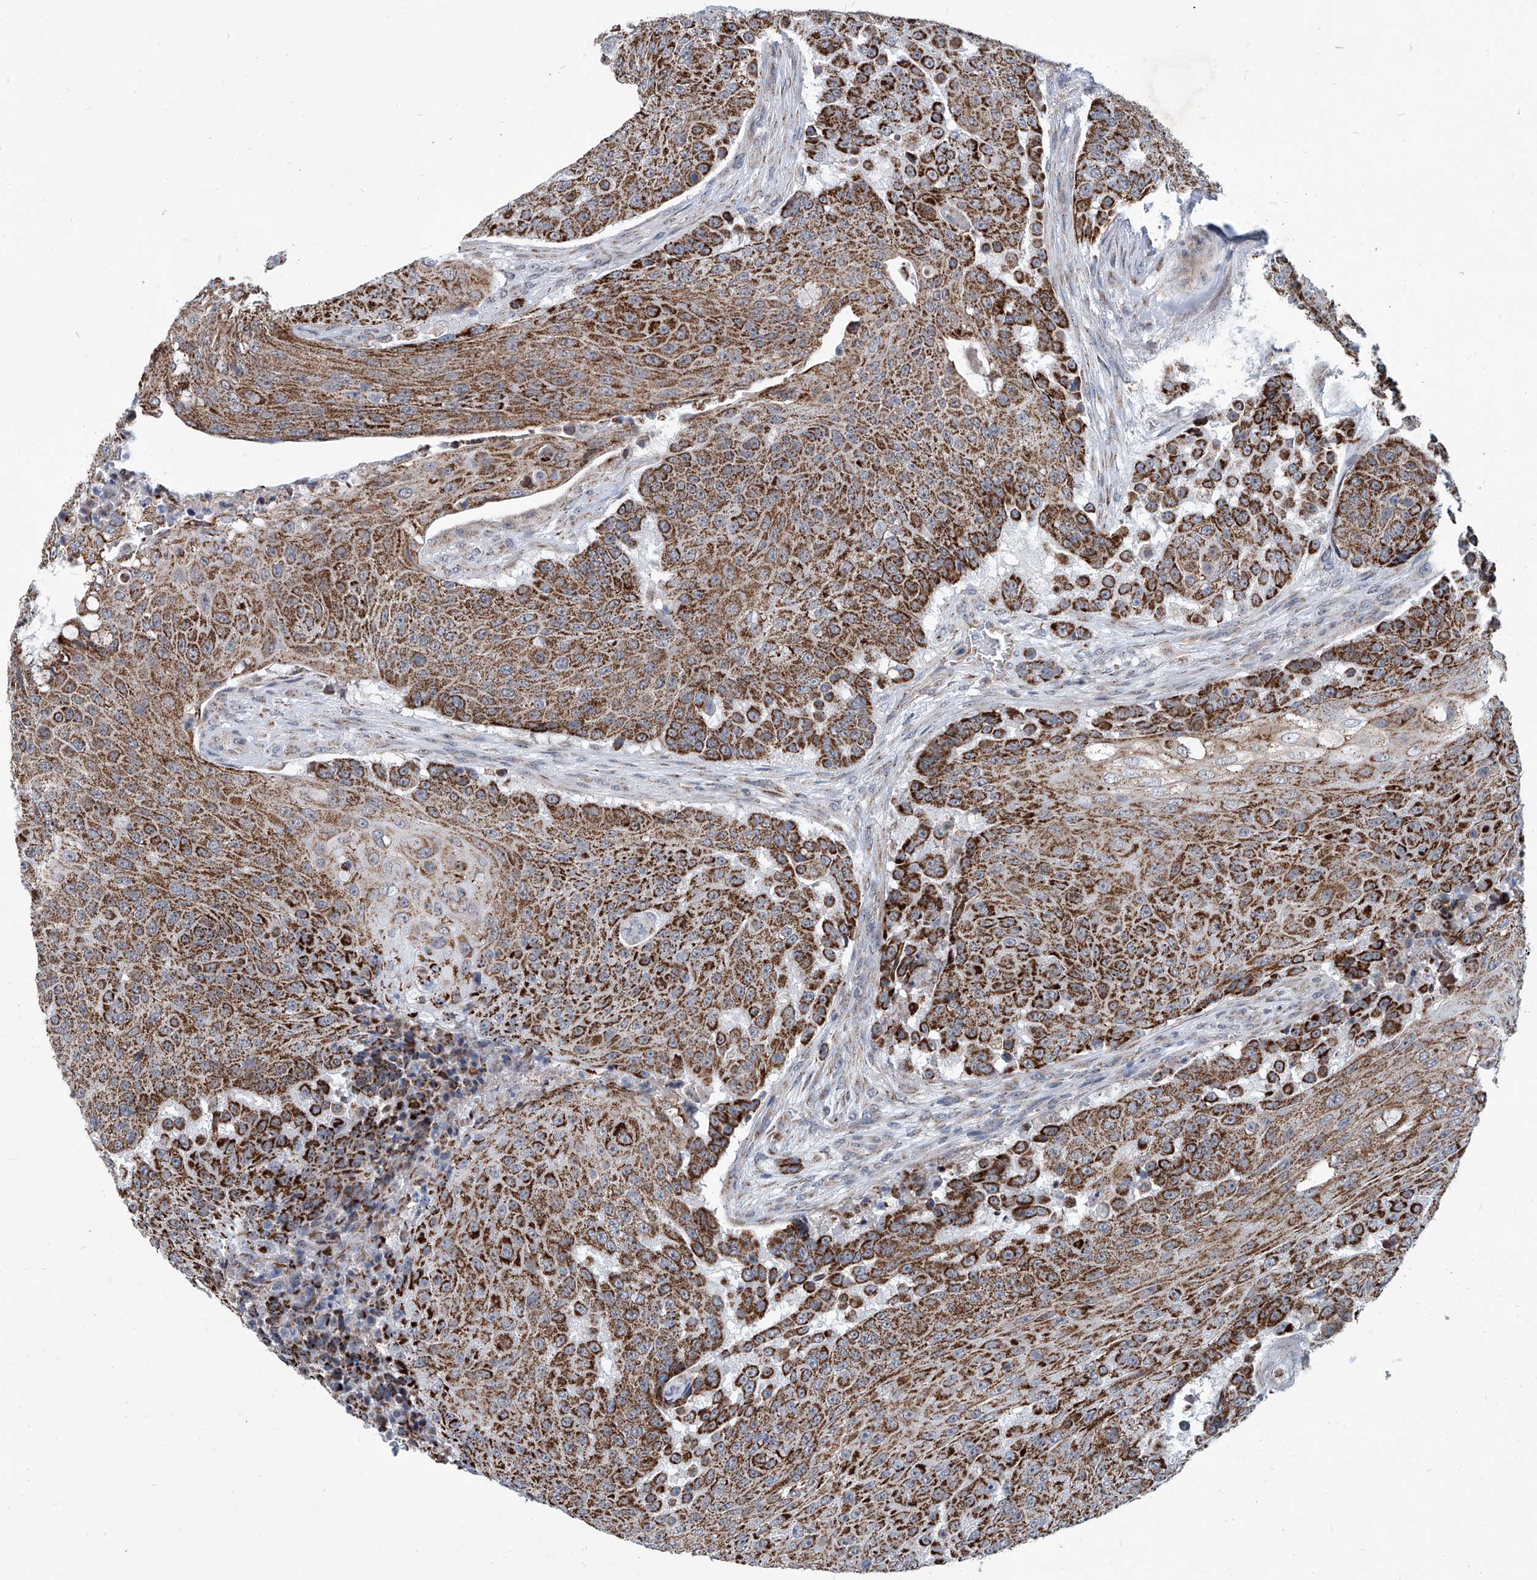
{"staining": {"intensity": "strong", "quantity": ">75%", "location": "cytoplasmic/membranous"}, "tissue": "urothelial cancer", "cell_type": "Tumor cells", "image_type": "cancer", "snomed": [{"axis": "morphology", "description": "Urothelial carcinoma, High grade"}, {"axis": "topography", "description": "Urinary bladder"}], "caption": "High-power microscopy captured an immunohistochemistry histopathology image of urothelial cancer, revealing strong cytoplasmic/membranous staining in approximately >75% of tumor cells.", "gene": "USP48", "patient": {"sex": "female", "age": 63}}